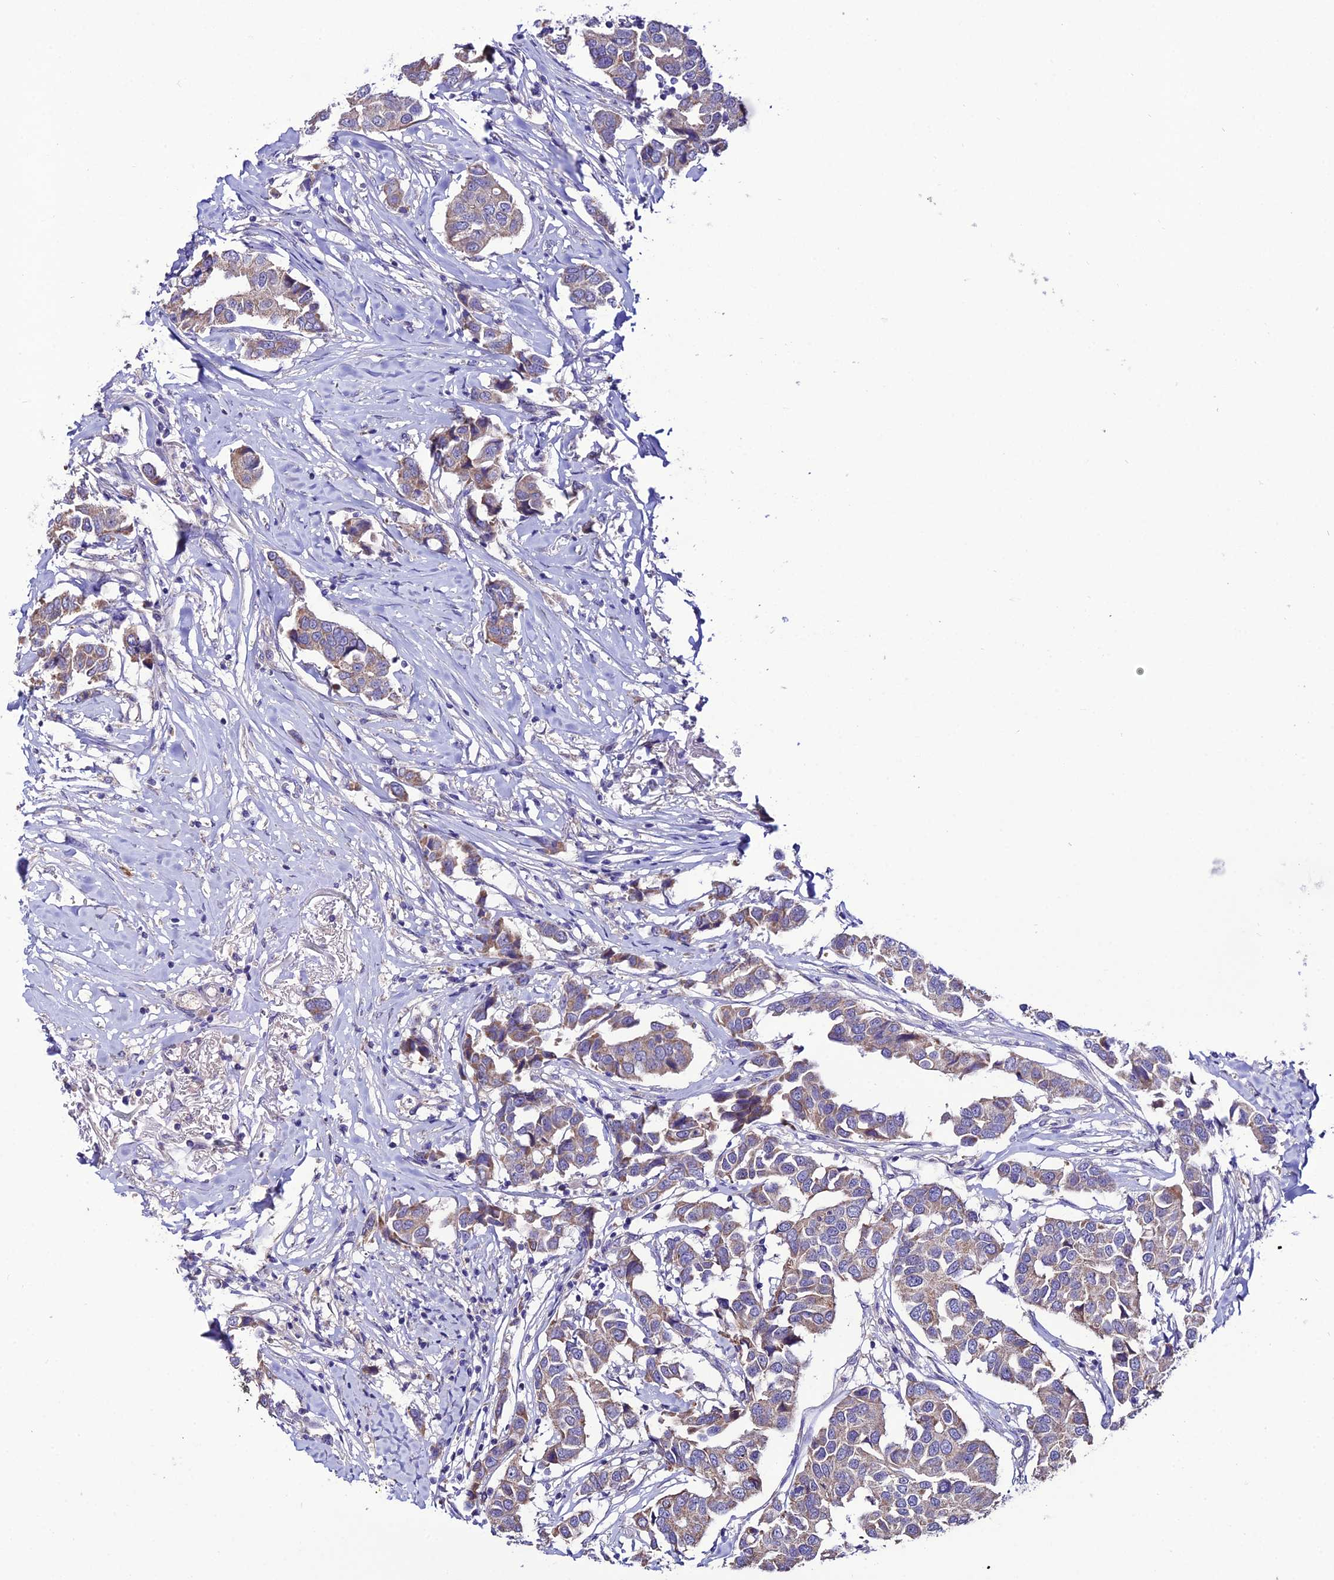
{"staining": {"intensity": "weak", "quantity": ">75%", "location": "cytoplasmic/membranous"}, "tissue": "breast cancer", "cell_type": "Tumor cells", "image_type": "cancer", "snomed": [{"axis": "morphology", "description": "Duct carcinoma"}, {"axis": "topography", "description": "Breast"}], "caption": "Immunohistochemical staining of human breast intraductal carcinoma reveals low levels of weak cytoplasmic/membranous positivity in about >75% of tumor cells.", "gene": "HOGA1", "patient": {"sex": "female", "age": 80}}